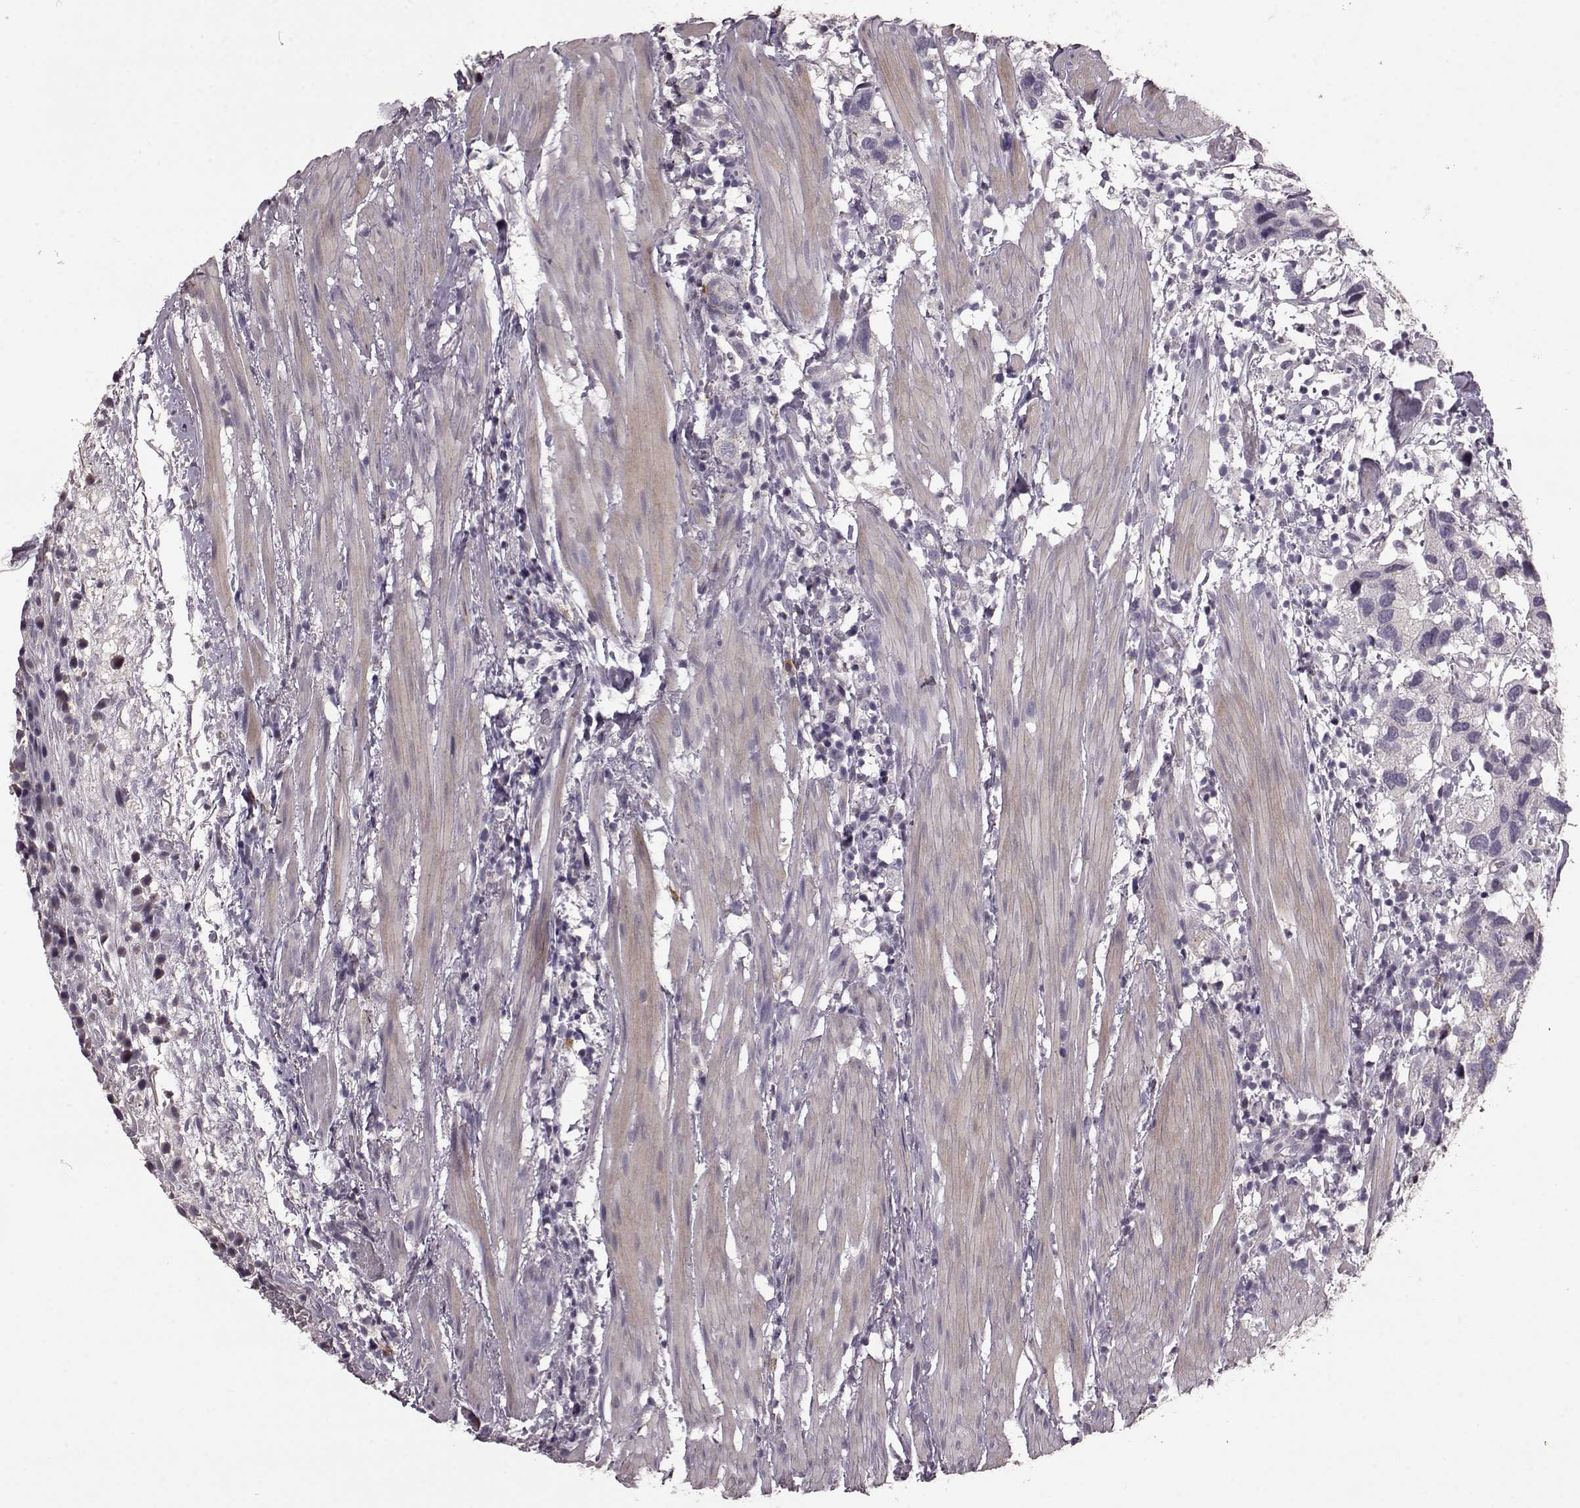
{"staining": {"intensity": "negative", "quantity": "none", "location": "none"}, "tissue": "urothelial cancer", "cell_type": "Tumor cells", "image_type": "cancer", "snomed": [{"axis": "morphology", "description": "Urothelial carcinoma, High grade"}, {"axis": "topography", "description": "Urinary bladder"}], "caption": "IHC of urothelial cancer exhibits no staining in tumor cells.", "gene": "SLC52A3", "patient": {"sex": "male", "age": 79}}